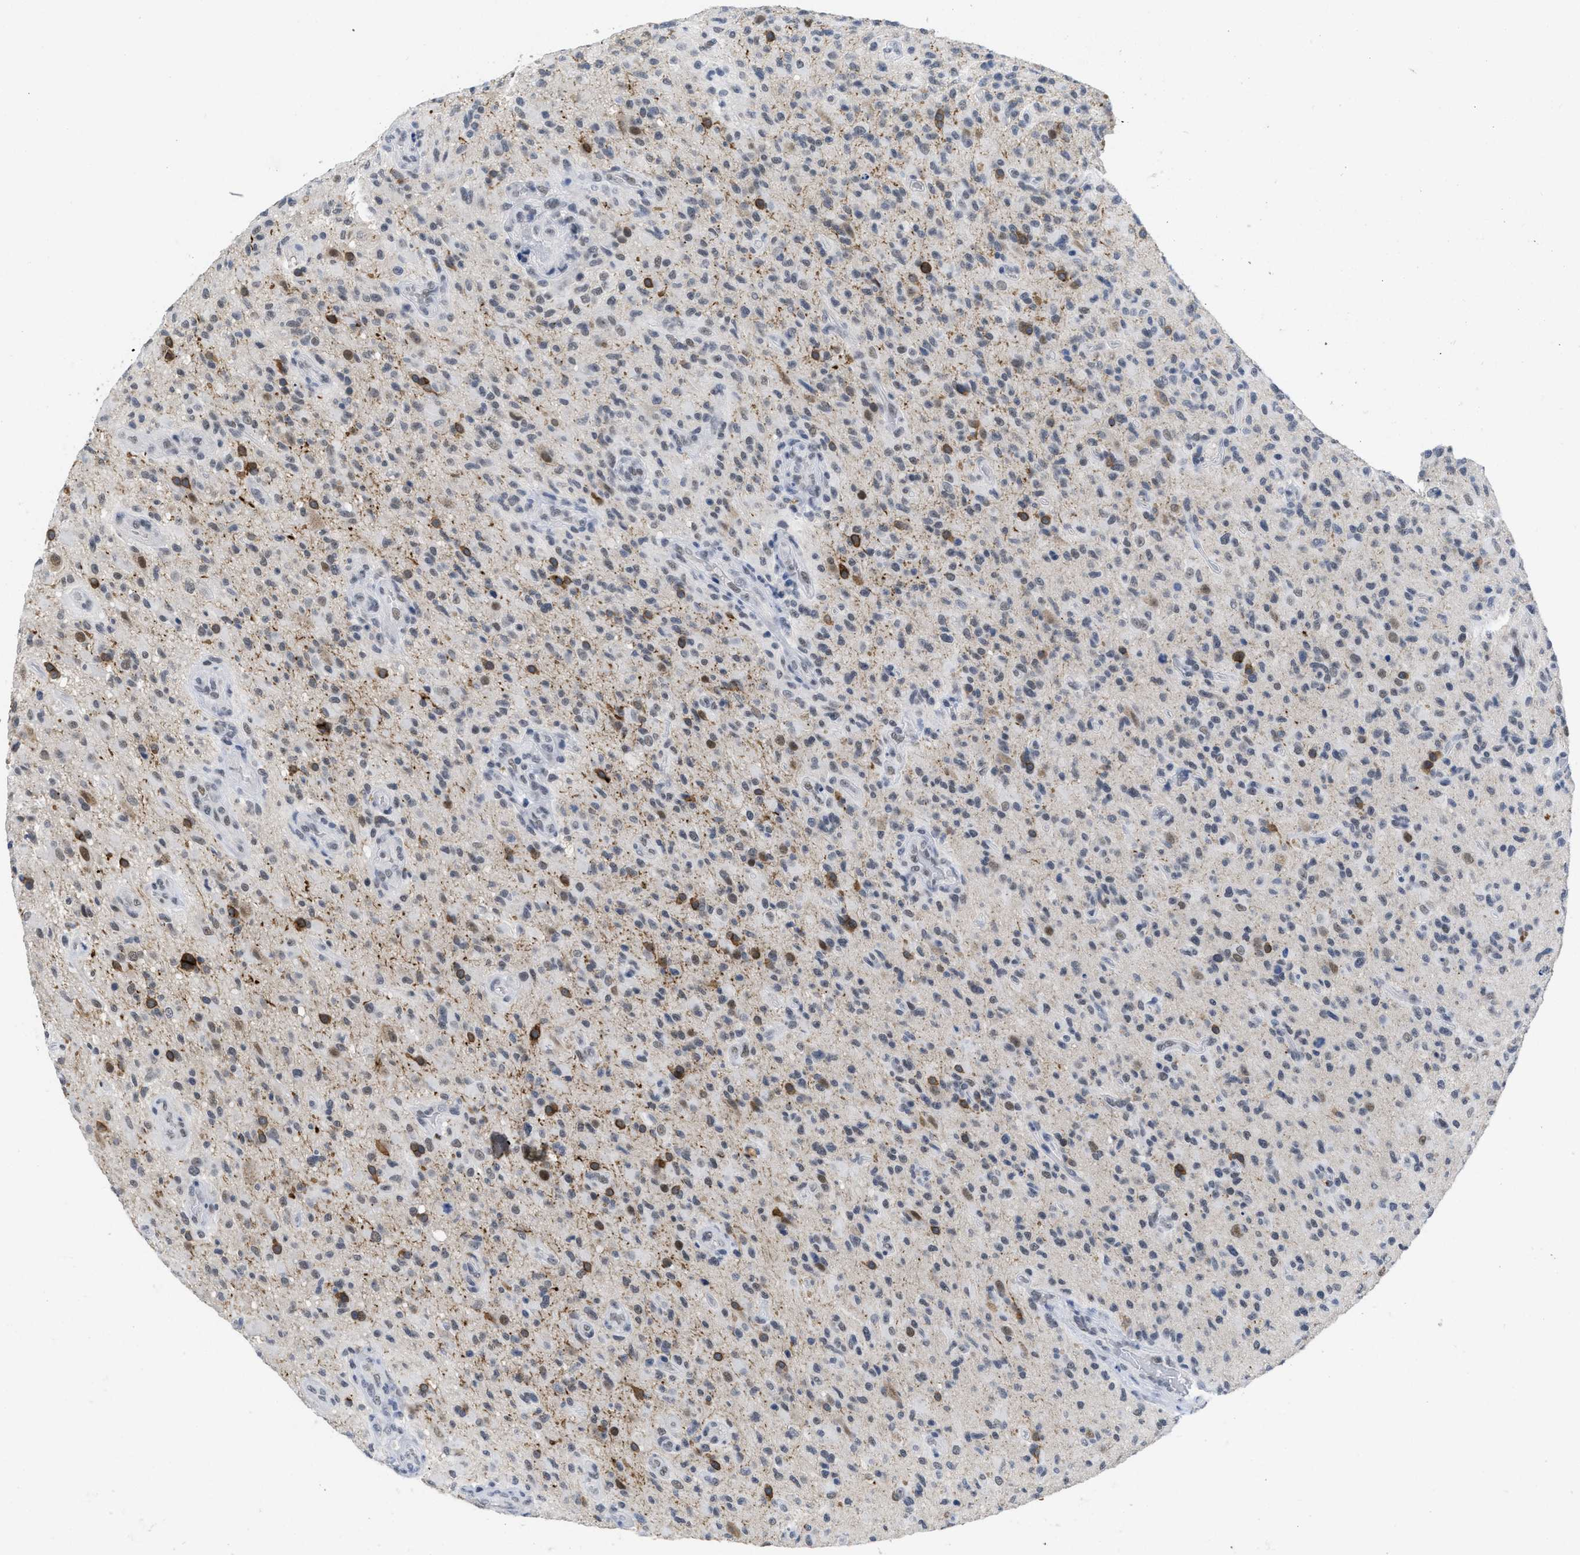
{"staining": {"intensity": "weak", "quantity": "25%-75%", "location": "nuclear"}, "tissue": "glioma", "cell_type": "Tumor cells", "image_type": "cancer", "snomed": [{"axis": "morphology", "description": "Glioma, malignant, High grade"}, {"axis": "topography", "description": "Brain"}], "caption": "IHC (DAB (3,3'-diaminobenzidine)) staining of human glioma reveals weak nuclear protein expression in approximately 25%-75% of tumor cells.", "gene": "GGNBP2", "patient": {"sex": "male", "age": 71}}